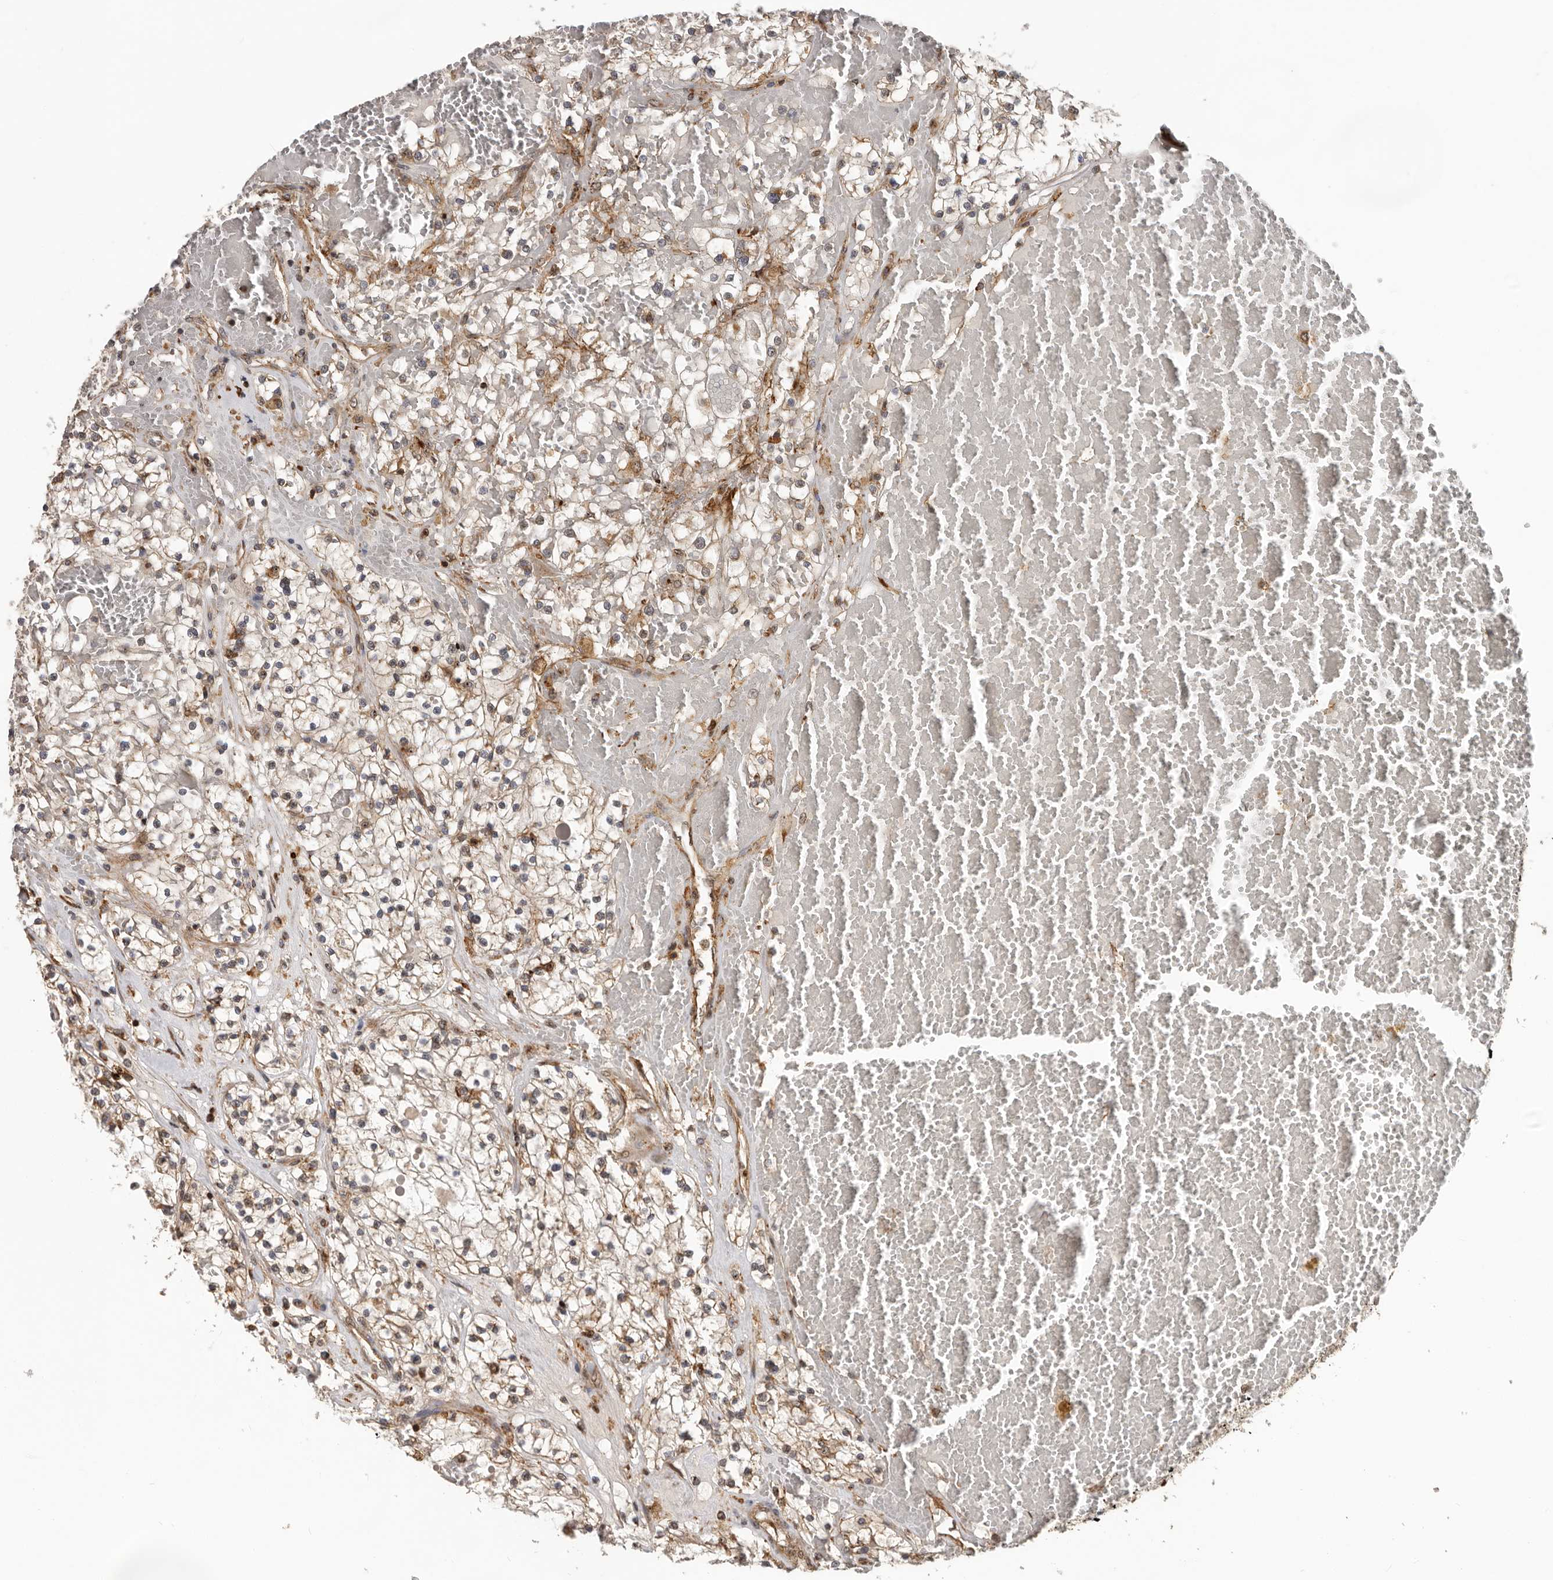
{"staining": {"intensity": "weak", "quantity": ">75%", "location": "cytoplasmic/membranous"}, "tissue": "renal cancer", "cell_type": "Tumor cells", "image_type": "cancer", "snomed": [{"axis": "morphology", "description": "Normal tissue, NOS"}, {"axis": "morphology", "description": "Adenocarcinoma, NOS"}, {"axis": "topography", "description": "Kidney"}], "caption": "Protein staining displays weak cytoplasmic/membranous staining in about >75% of tumor cells in renal adenocarcinoma. The staining was performed using DAB, with brown indicating positive protein expression. Nuclei are stained blue with hematoxylin.", "gene": "RNF157", "patient": {"sex": "male", "age": 68}}